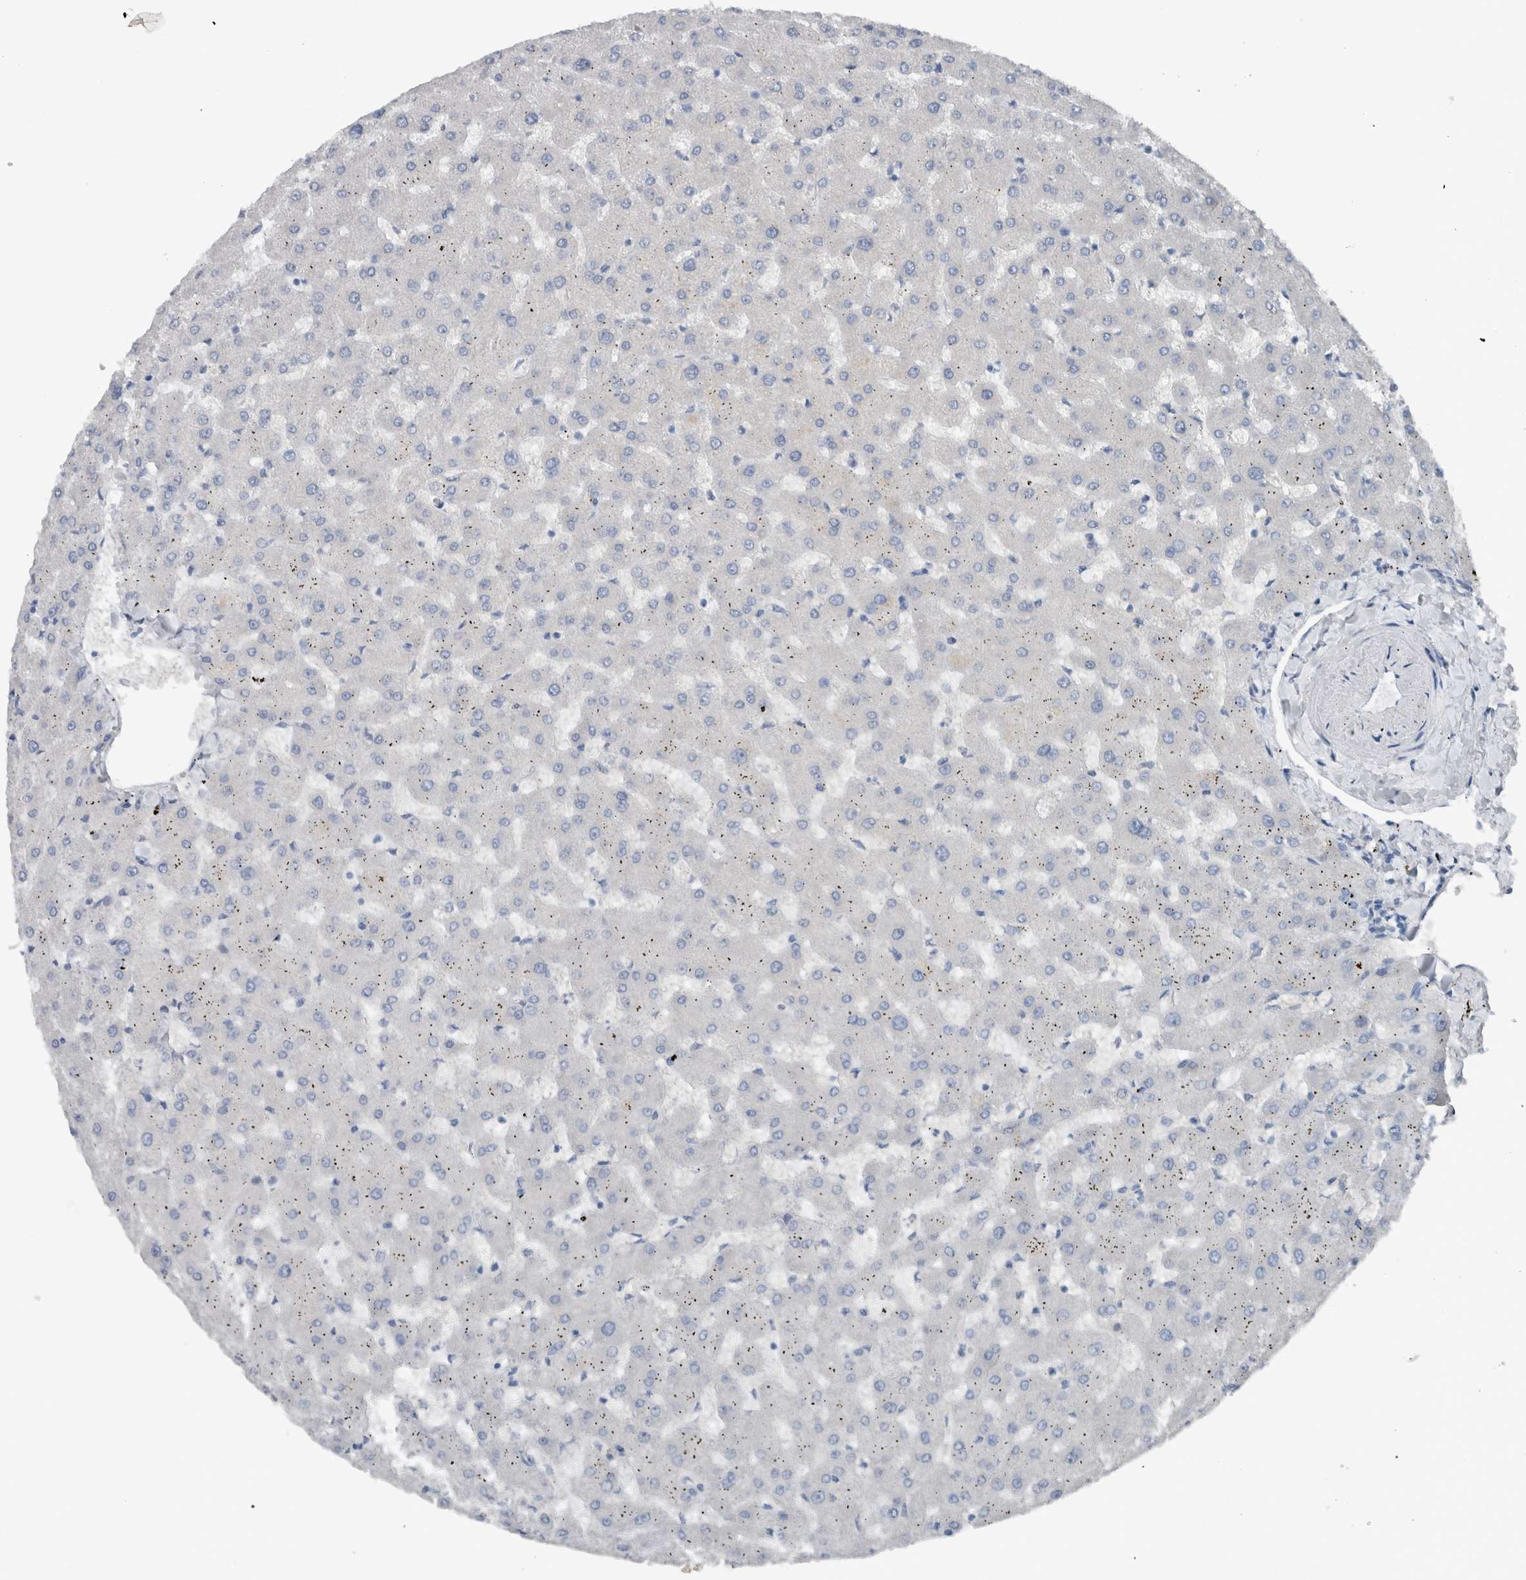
{"staining": {"intensity": "negative", "quantity": "none", "location": "none"}, "tissue": "liver", "cell_type": "Cholangiocytes", "image_type": "normal", "snomed": [{"axis": "morphology", "description": "Normal tissue, NOS"}, {"axis": "topography", "description": "Liver"}], "caption": "Cholangiocytes show no significant staining in unremarkable liver. (DAB (3,3'-diaminobenzidine) immunohistochemistry (IHC) with hematoxylin counter stain).", "gene": "CRNN", "patient": {"sex": "female", "age": 63}}